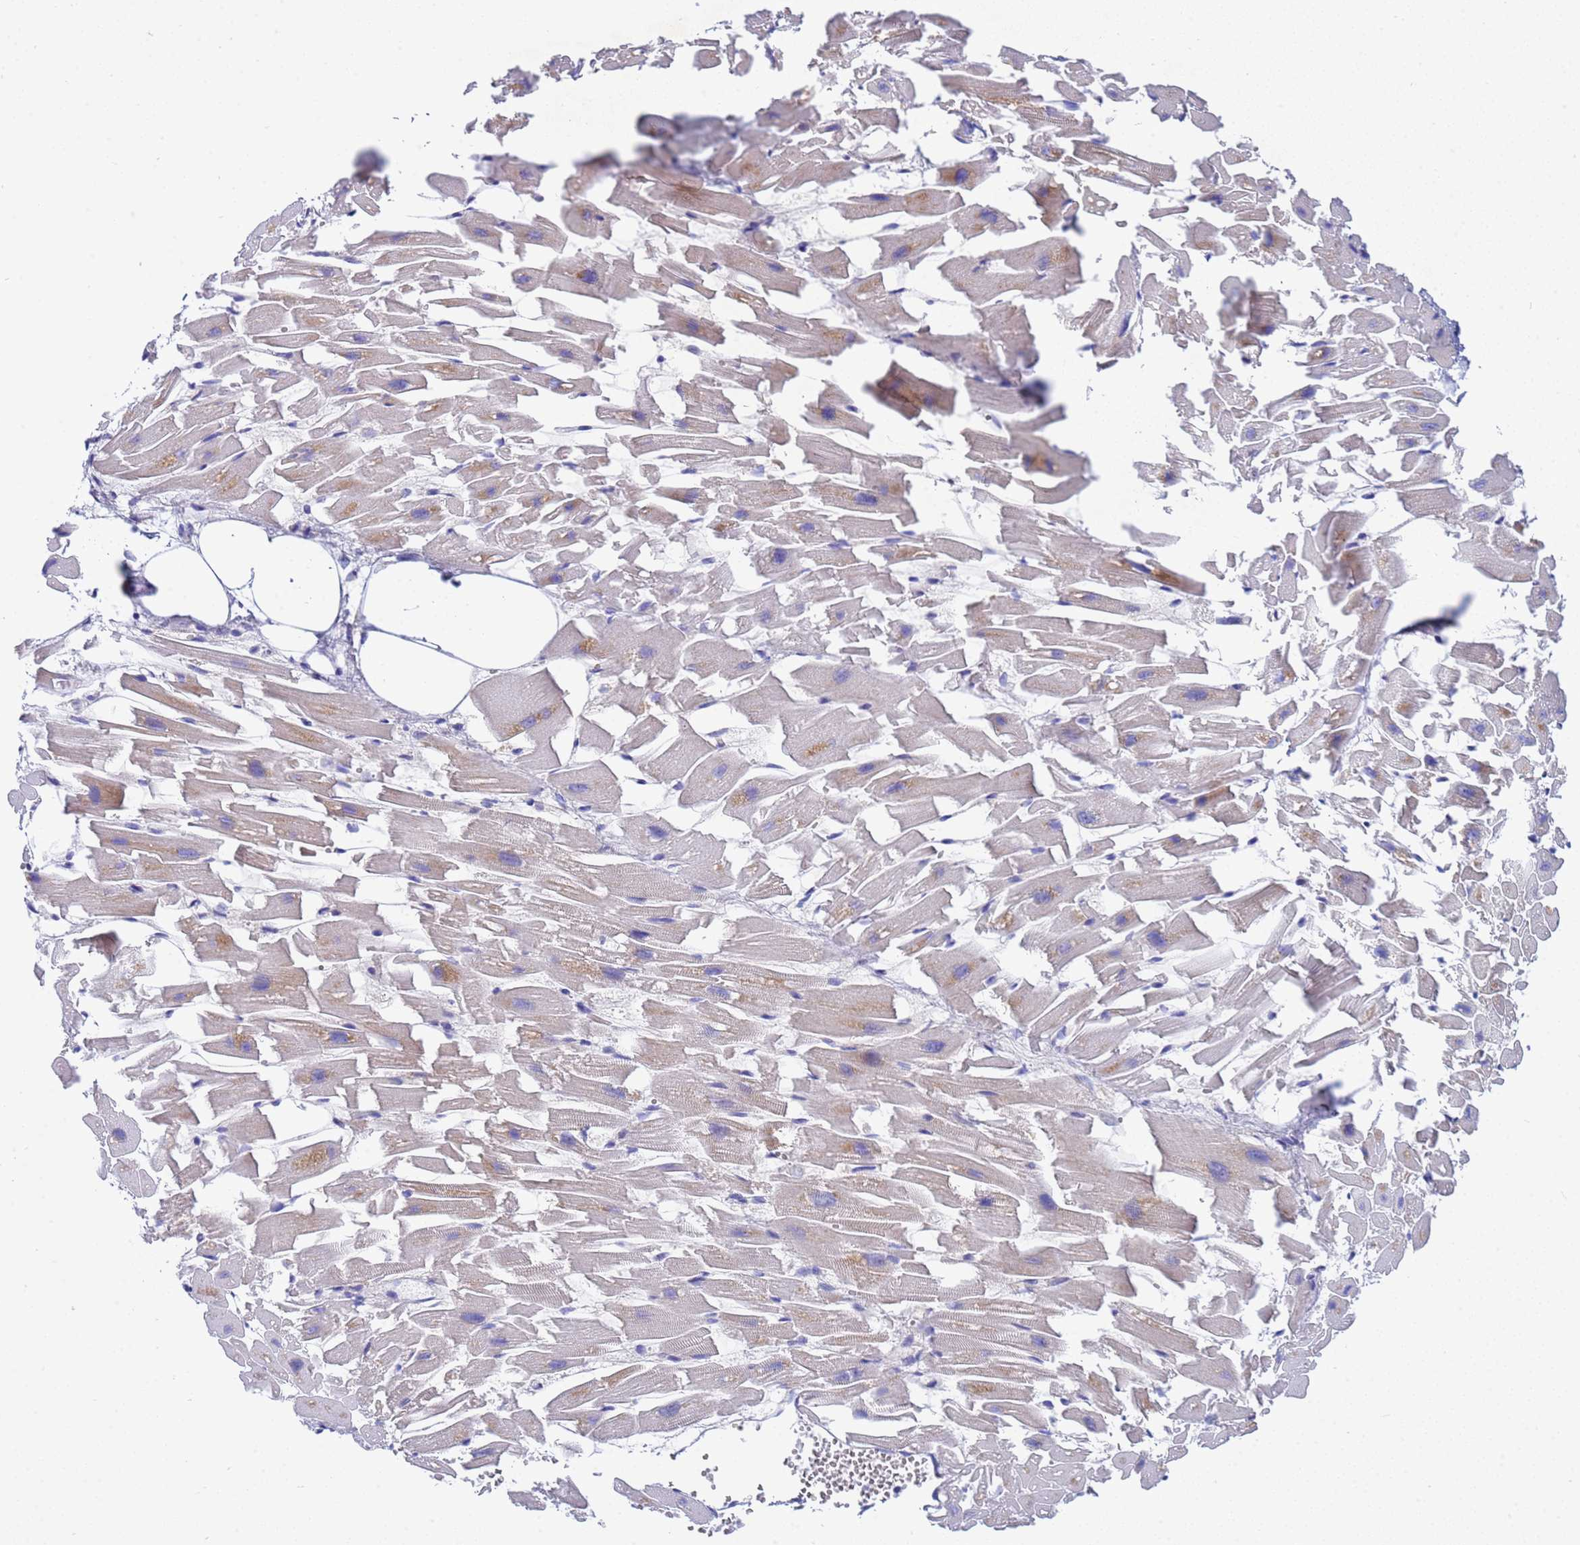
{"staining": {"intensity": "strong", "quantity": "25%-75%", "location": "cytoplasmic/membranous"}, "tissue": "heart muscle", "cell_type": "Cardiomyocytes", "image_type": "normal", "snomed": [{"axis": "morphology", "description": "Normal tissue, NOS"}, {"axis": "topography", "description": "Heart"}], "caption": "Immunohistochemical staining of unremarkable heart muscle shows strong cytoplasmic/membranous protein expression in about 25%-75% of cardiomyocytes. The protein of interest is shown in brown color, while the nuclei are stained blue.", "gene": "RC3H2", "patient": {"sex": "female", "age": 64}}